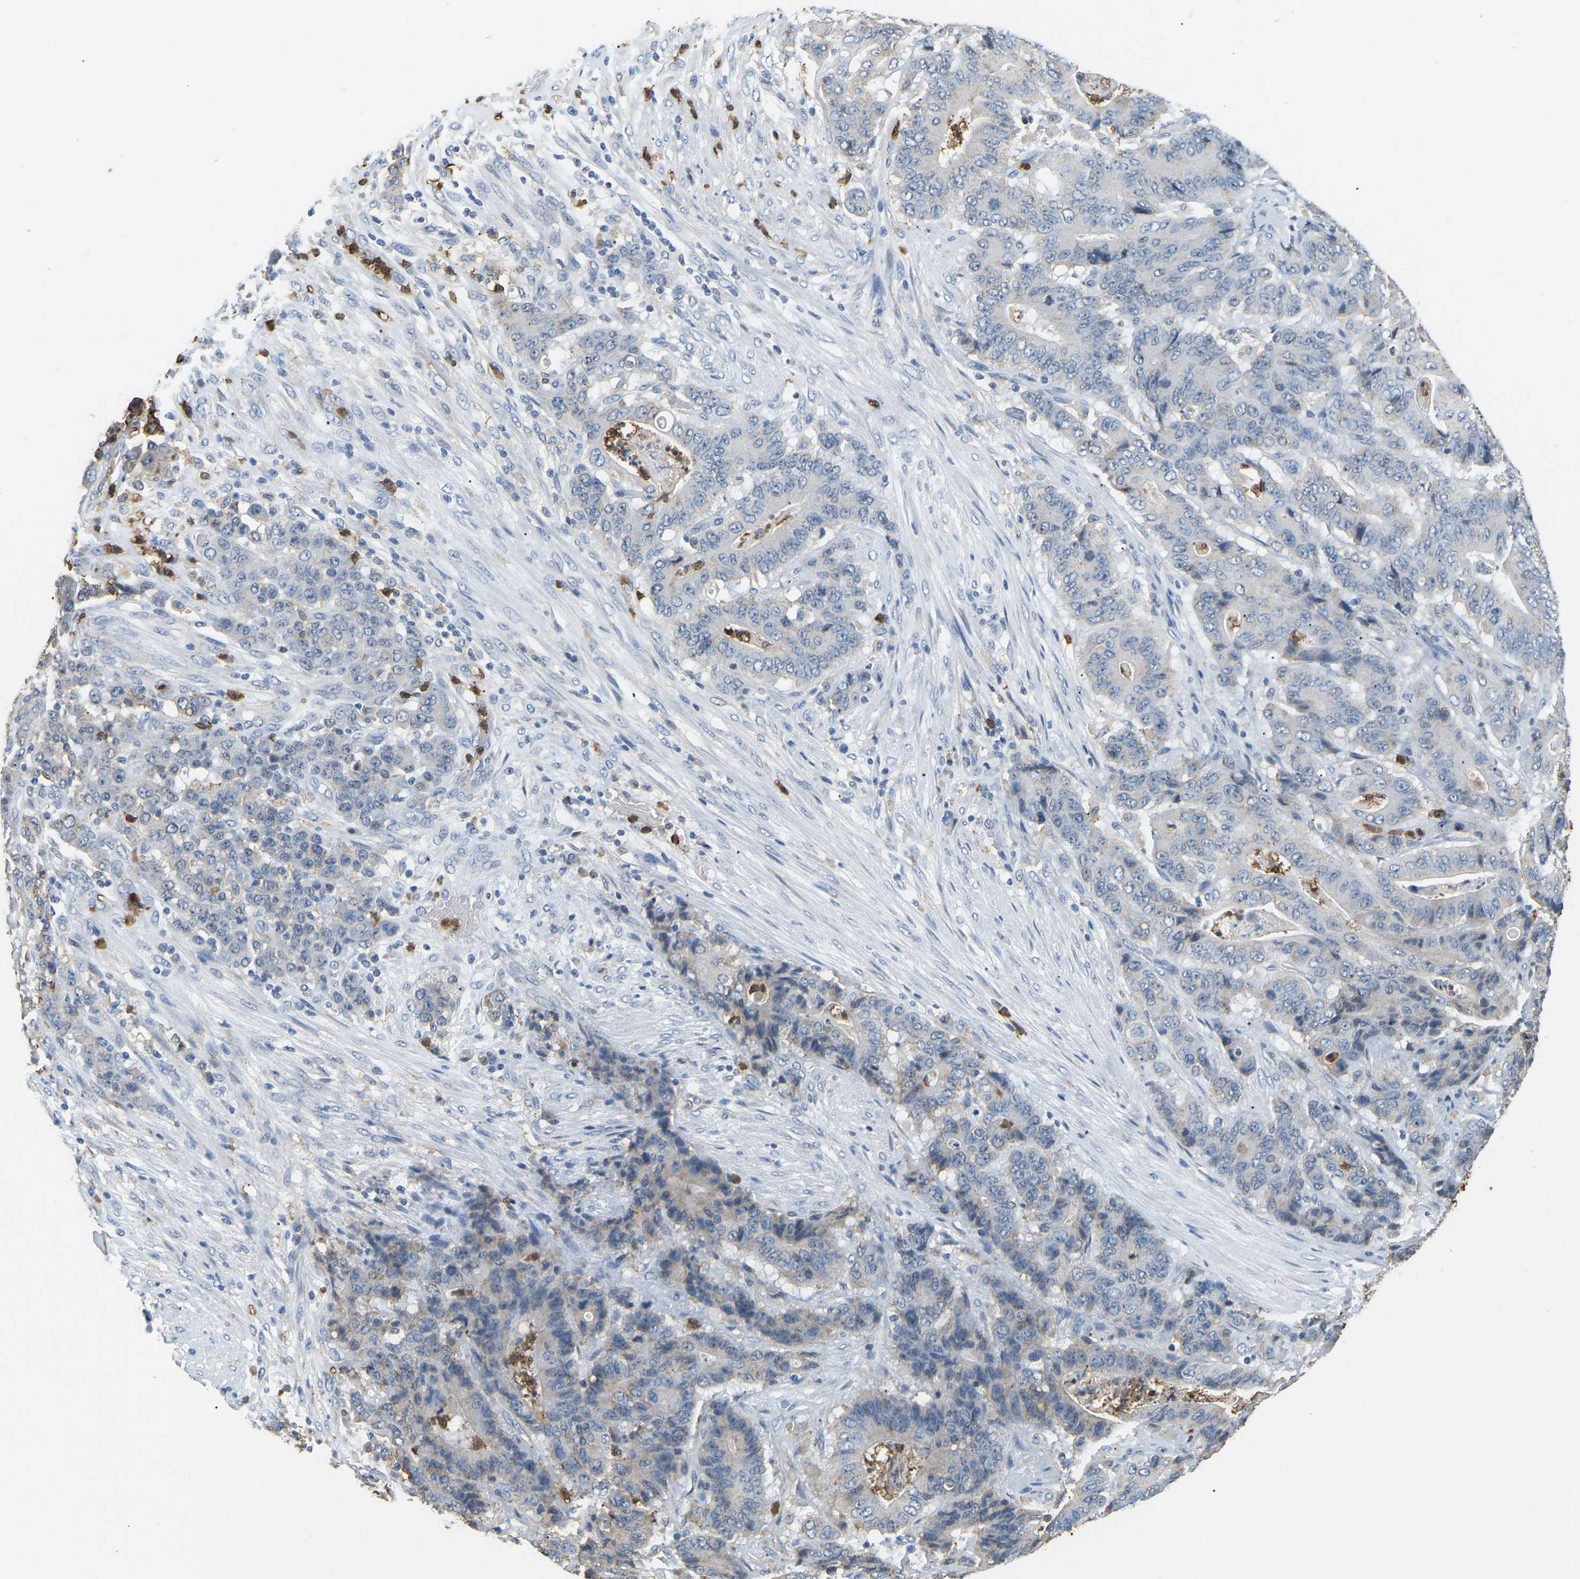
{"staining": {"intensity": "negative", "quantity": "none", "location": "none"}, "tissue": "stomach cancer", "cell_type": "Tumor cells", "image_type": "cancer", "snomed": [{"axis": "morphology", "description": "Adenocarcinoma, NOS"}, {"axis": "topography", "description": "Stomach"}], "caption": "Human stomach cancer (adenocarcinoma) stained for a protein using immunohistochemistry displays no staining in tumor cells.", "gene": "ADM", "patient": {"sex": "female", "age": 73}}